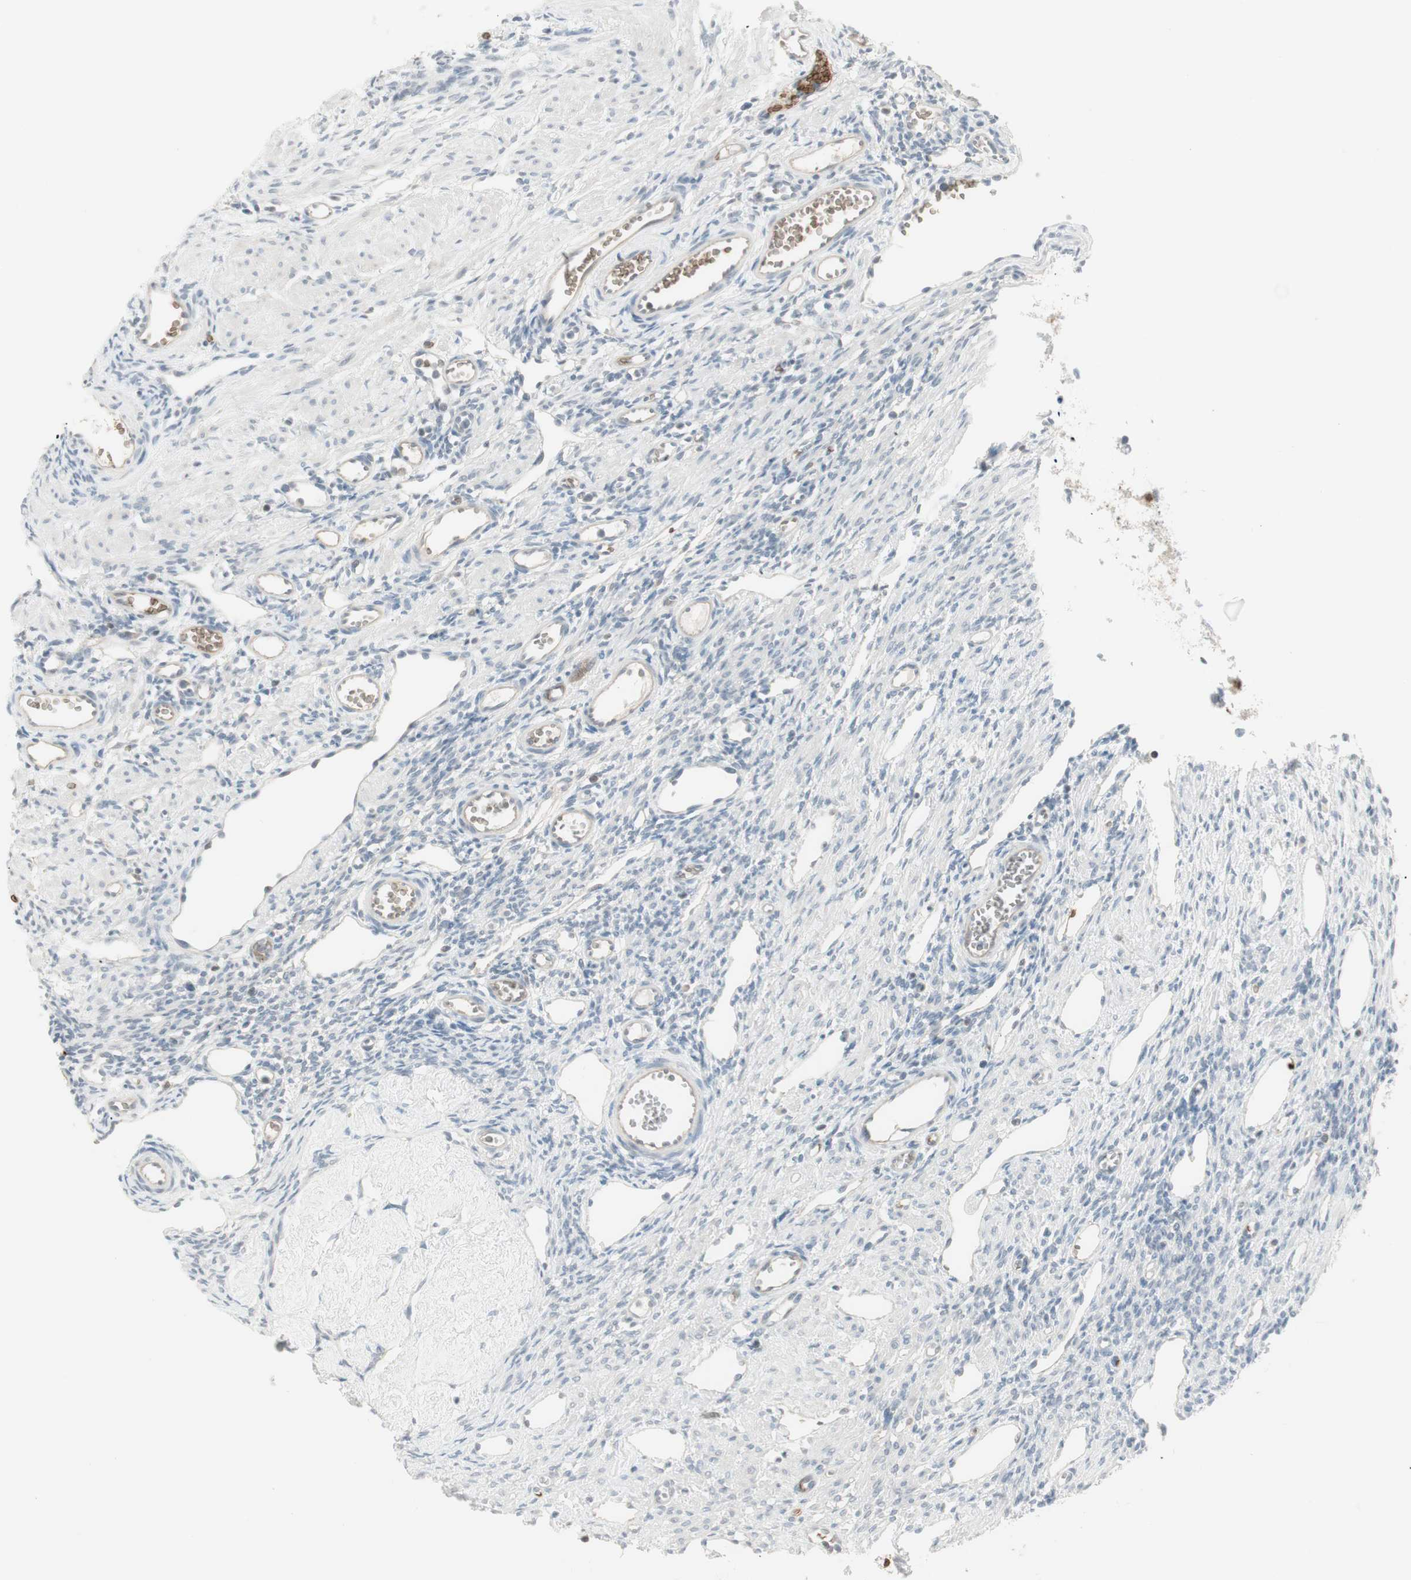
{"staining": {"intensity": "negative", "quantity": "none", "location": "none"}, "tissue": "ovary", "cell_type": "Follicle cells", "image_type": "normal", "snomed": [{"axis": "morphology", "description": "Normal tissue, NOS"}, {"axis": "topography", "description": "Ovary"}], "caption": "The IHC photomicrograph has no significant expression in follicle cells of ovary. (DAB (3,3'-diaminobenzidine) immunohistochemistry with hematoxylin counter stain).", "gene": "MAP4K1", "patient": {"sex": "female", "age": 33}}